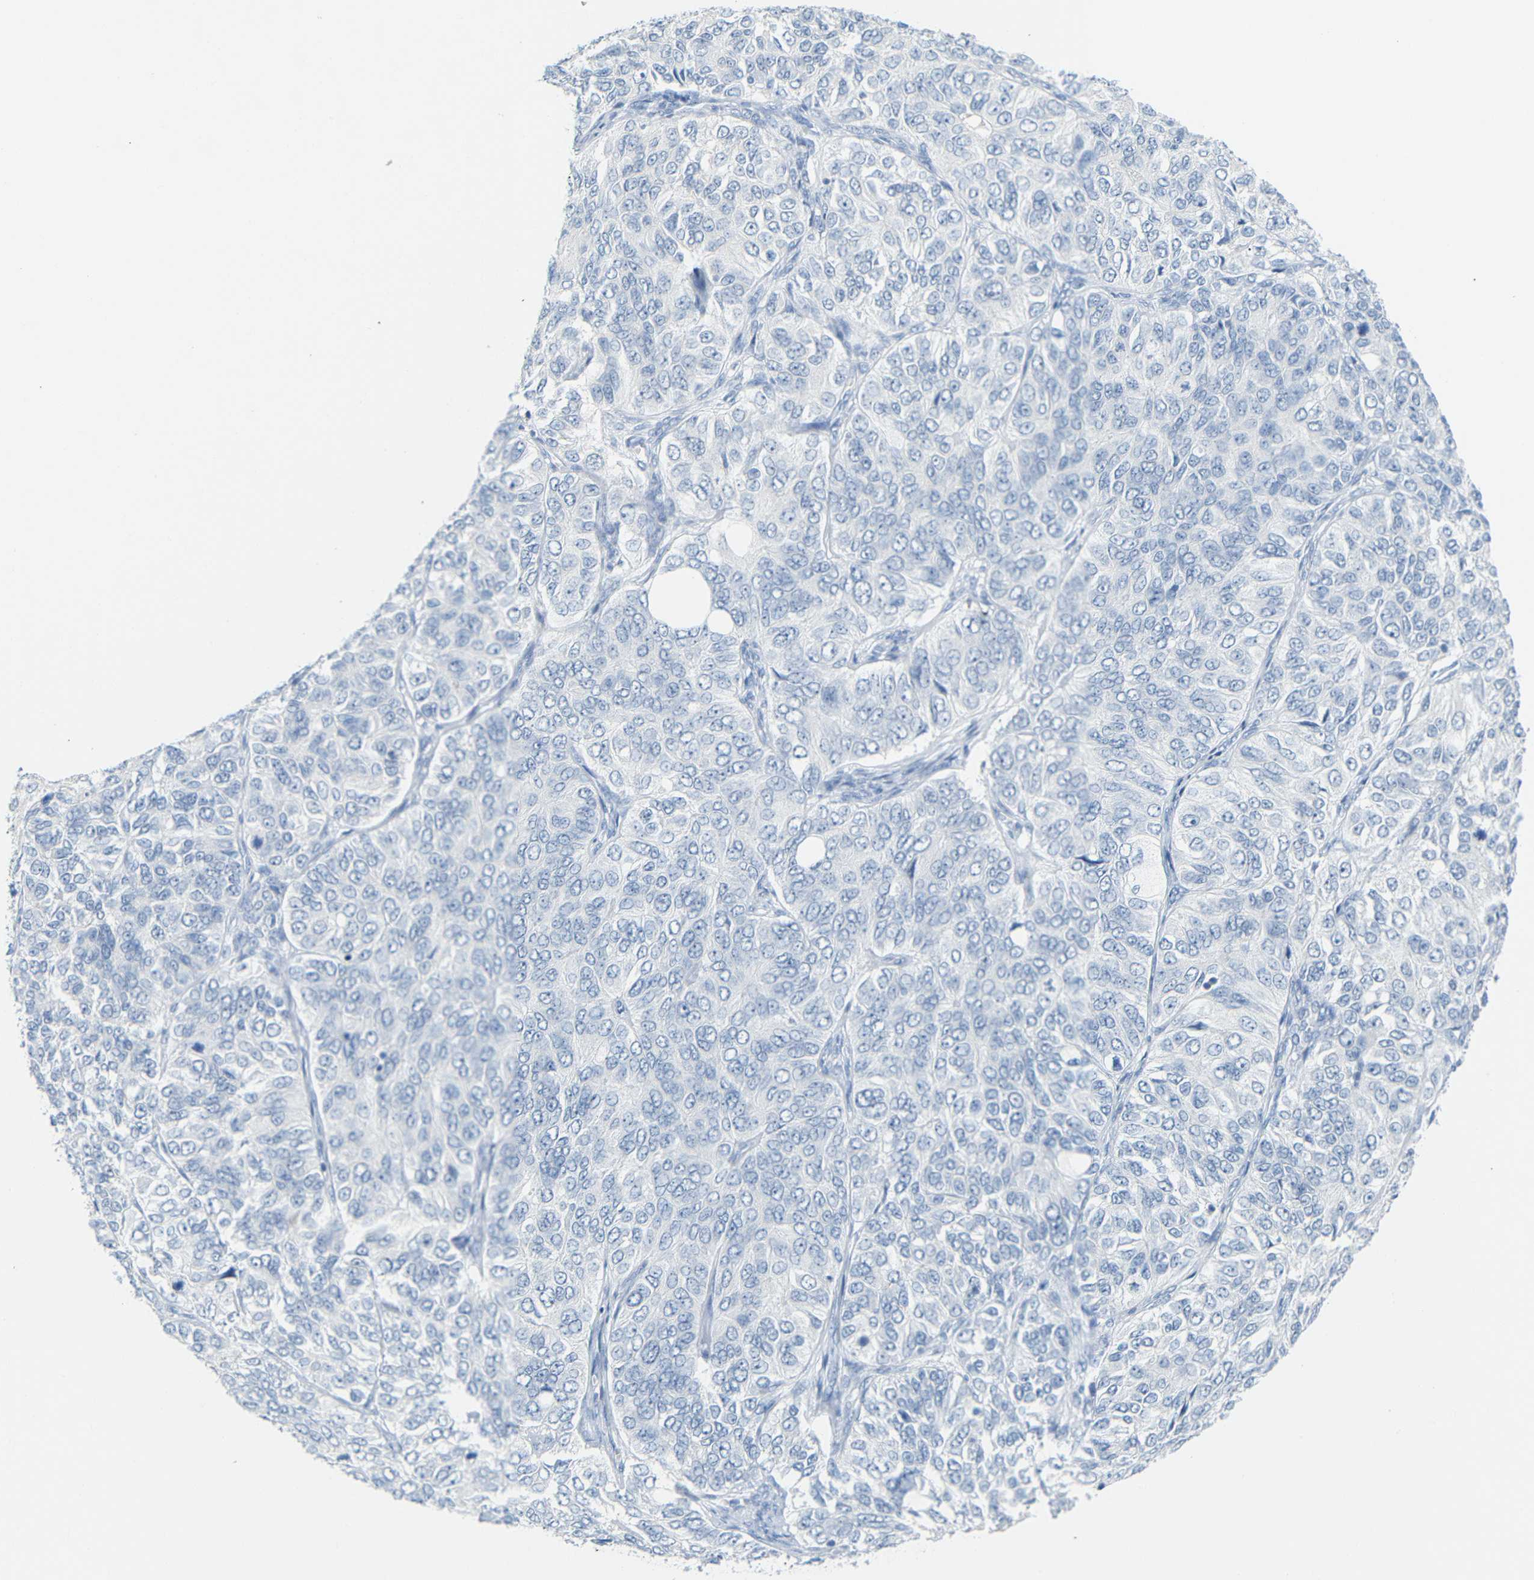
{"staining": {"intensity": "negative", "quantity": "none", "location": "none"}, "tissue": "ovarian cancer", "cell_type": "Tumor cells", "image_type": "cancer", "snomed": [{"axis": "morphology", "description": "Carcinoma, endometroid"}, {"axis": "topography", "description": "Ovary"}], "caption": "Tumor cells show no significant protein expression in ovarian endometroid carcinoma. Brightfield microscopy of IHC stained with DAB (3,3'-diaminobenzidine) (brown) and hematoxylin (blue), captured at high magnification.", "gene": "OPN1SW", "patient": {"sex": "female", "age": 51}}